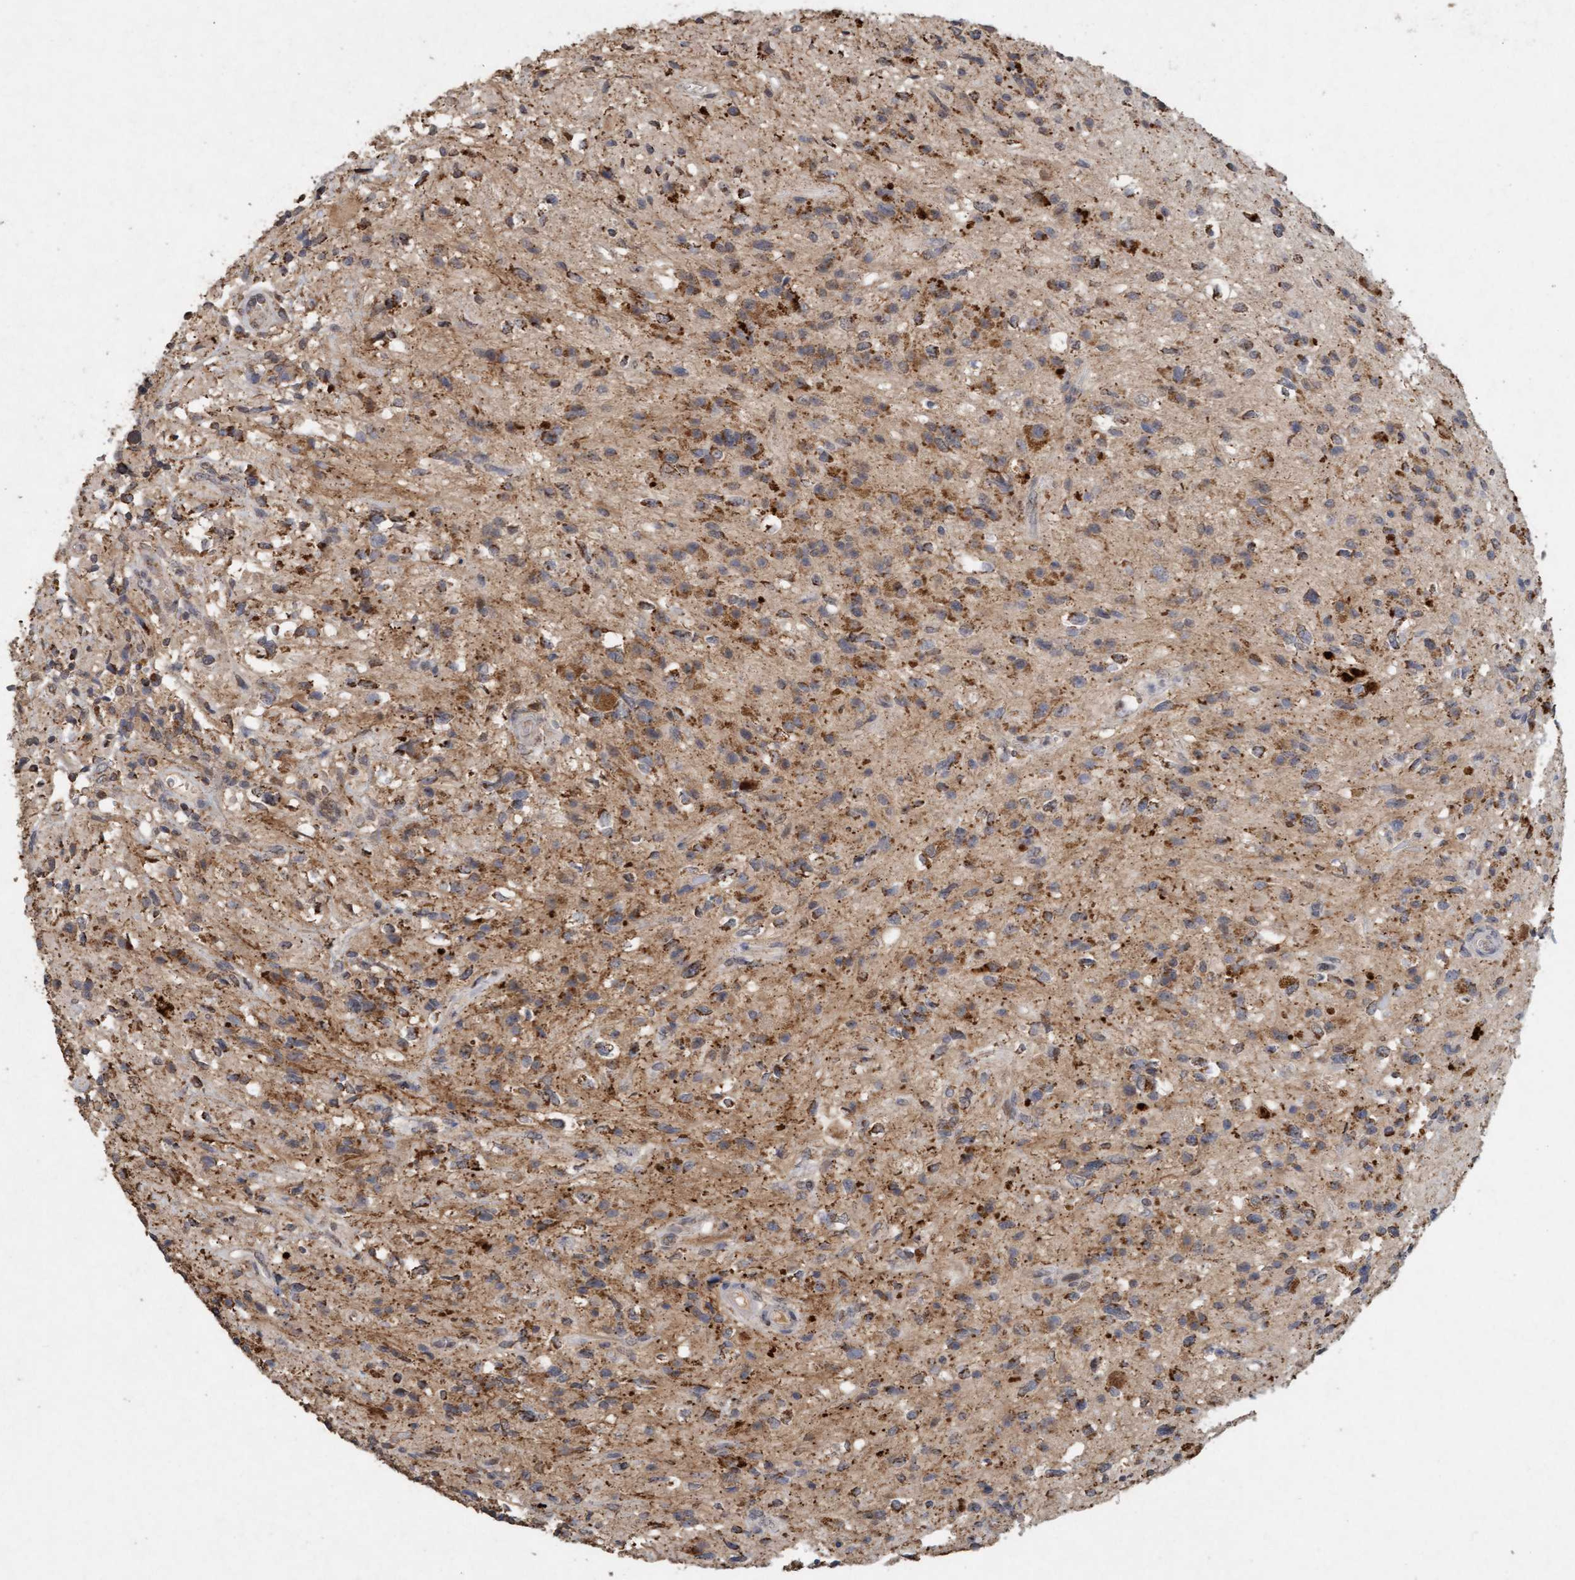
{"staining": {"intensity": "moderate", "quantity": "25%-75%", "location": "cytoplasmic/membranous"}, "tissue": "glioma", "cell_type": "Tumor cells", "image_type": "cancer", "snomed": [{"axis": "morphology", "description": "Glioma, malignant, High grade"}, {"axis": "topography", "description": "Brain"}], "caption": "Moderate cytoplasmic/membranous positivity for a protein is seen in about 25%-75% of tumor cells of malignant glioma (high-grade) using immunohistochemistry.", "gene": "VSIG8", "patient": {"sex": "male", "age": 33}}